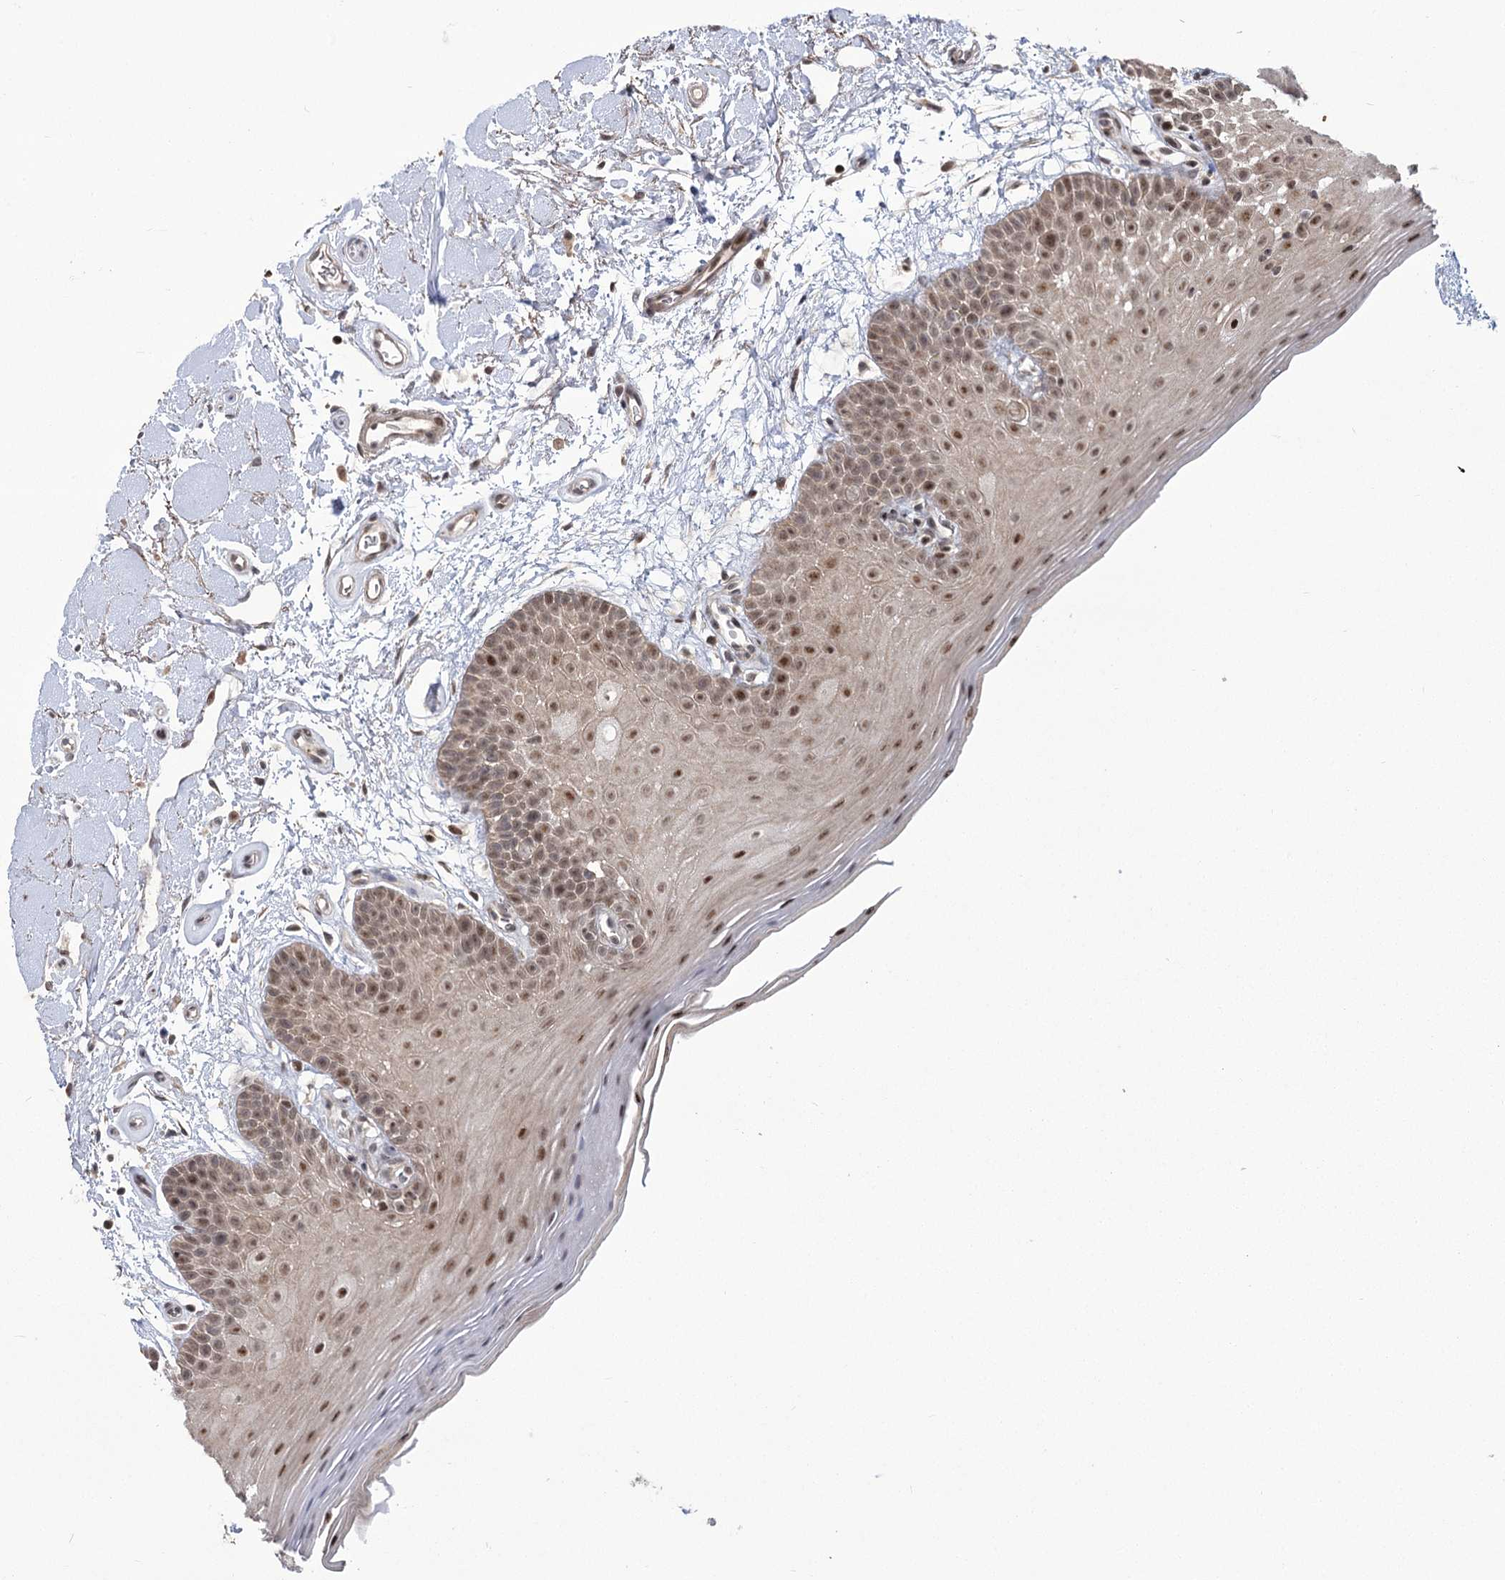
{"staining": {"intensity": "moderate", "quantity": ">75%", "location": "nuclear"}, "tissue": "oral mucosa", "cell_type": "Squamous epithelial cells", "image_type": "normal", "snomed": [{"axis": "morphology", "description": "Normal tissue, NOS"}, {"axis": "topography", "description": "Oral tissue"}], "caption": "Squamous epithelial cells show moderate nuclear staining in approximately >75% of cells in benign oral mucosa. (Brightfield microscopy of DAB IHC at high magnification).", "gene": "WBP1L", "patient": {"sex": "male", "age": 62}}